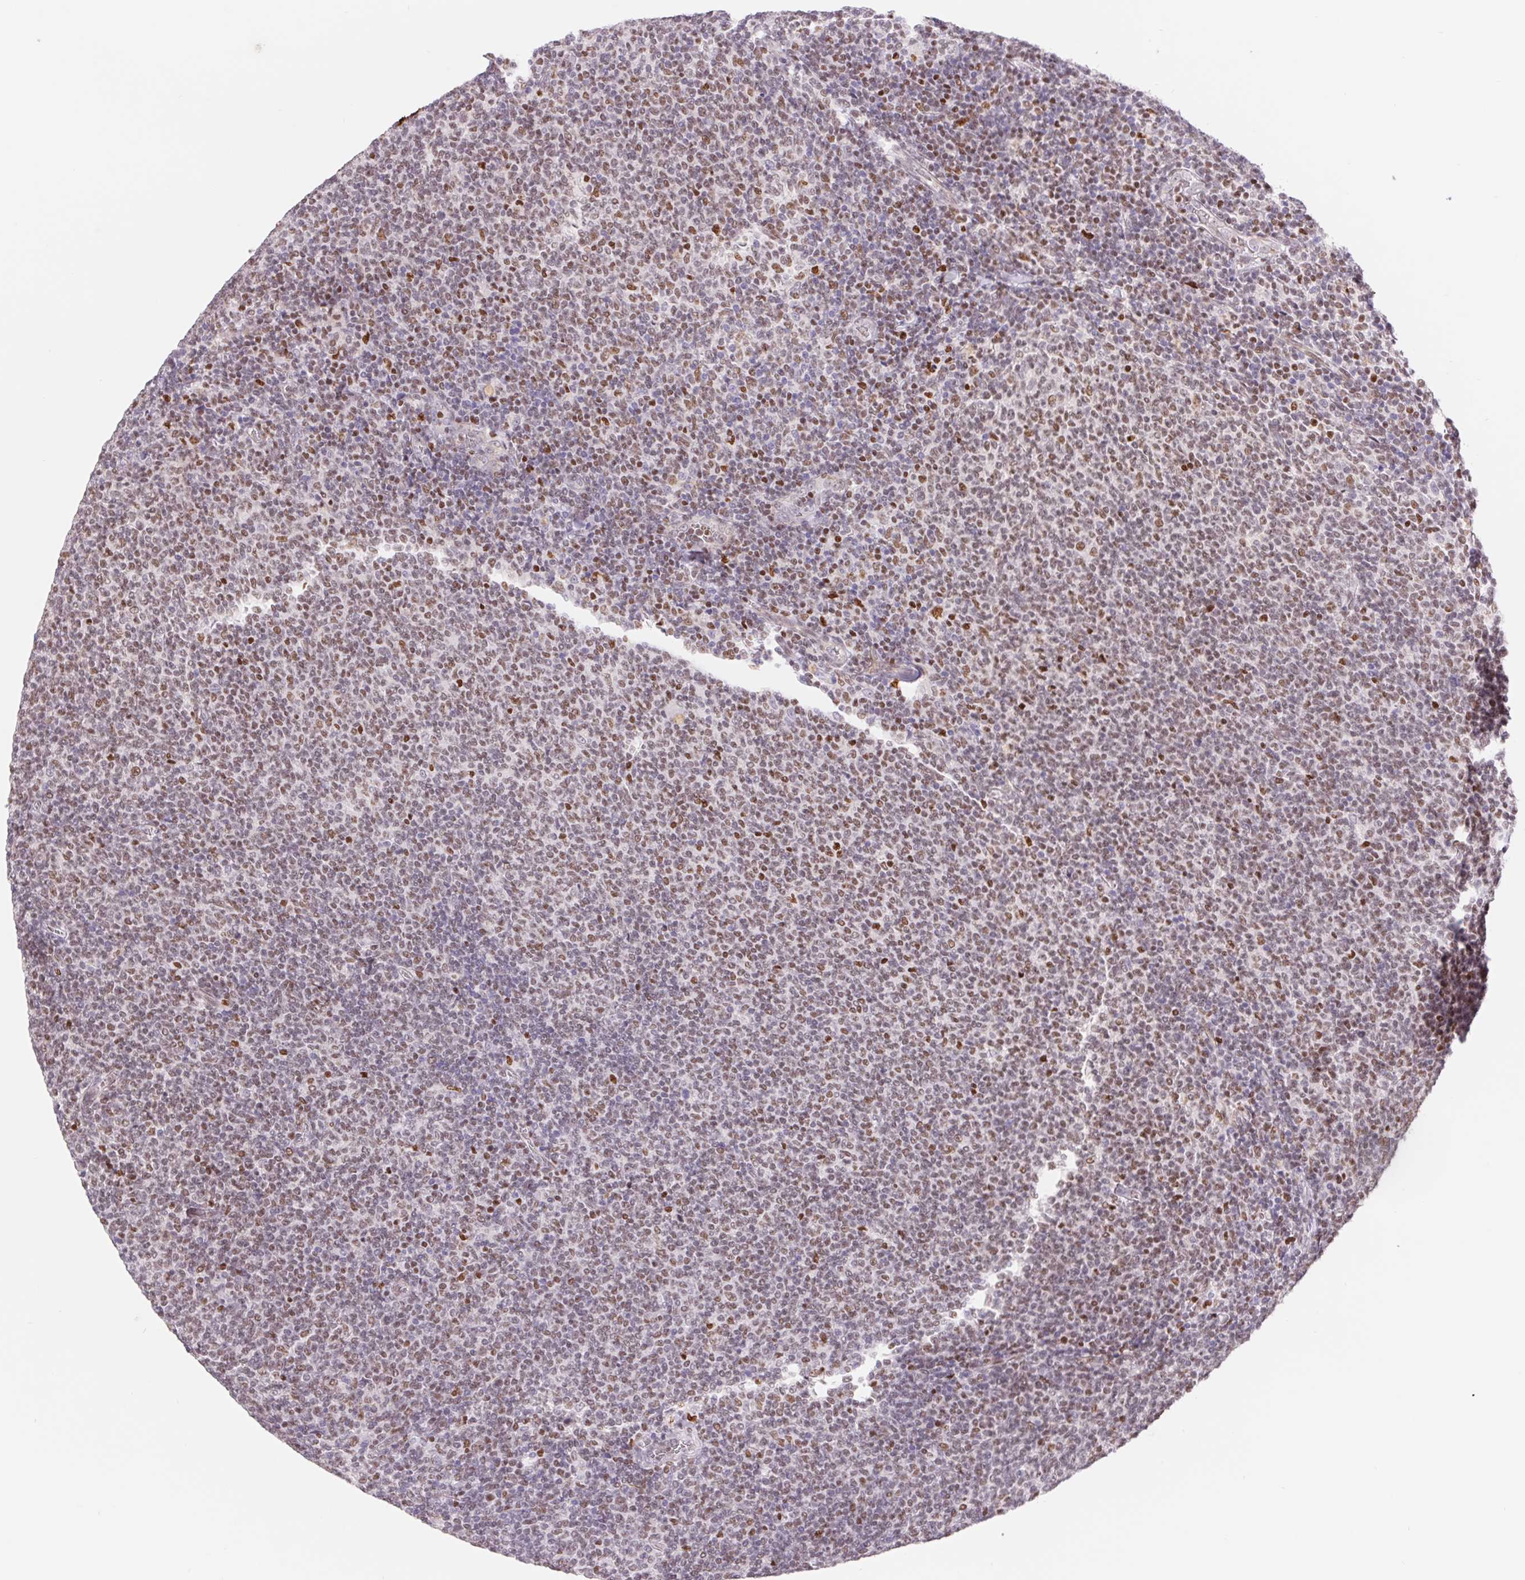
{"staining": {"intensity": "moderate", "quantity": "25%-75%", "location": "nuclear"}, "tissue": "lymphoma", "cell_type": "Tumor cells", "image_type": "cancer", "snomed": [{"axis": "morphology", "description": "Malignant lymphoma, non-Hodgkin's type, Low grade"}, {"axis": "topography", "description": "Lymph node"}], "caption": "DAB immunohistochemical staining of malignant lymphoma, non-Hodgkin's type (low-grade) reveals moderate nuclear protein positivity in about 25%-75% of tumor cells. (DAB (3,3'-diaminobenzidine) = brown stain, brightfield microscopy at high magnification).", "gene": "TRERF1", "patient": {"sex": "male", "age": 52}}